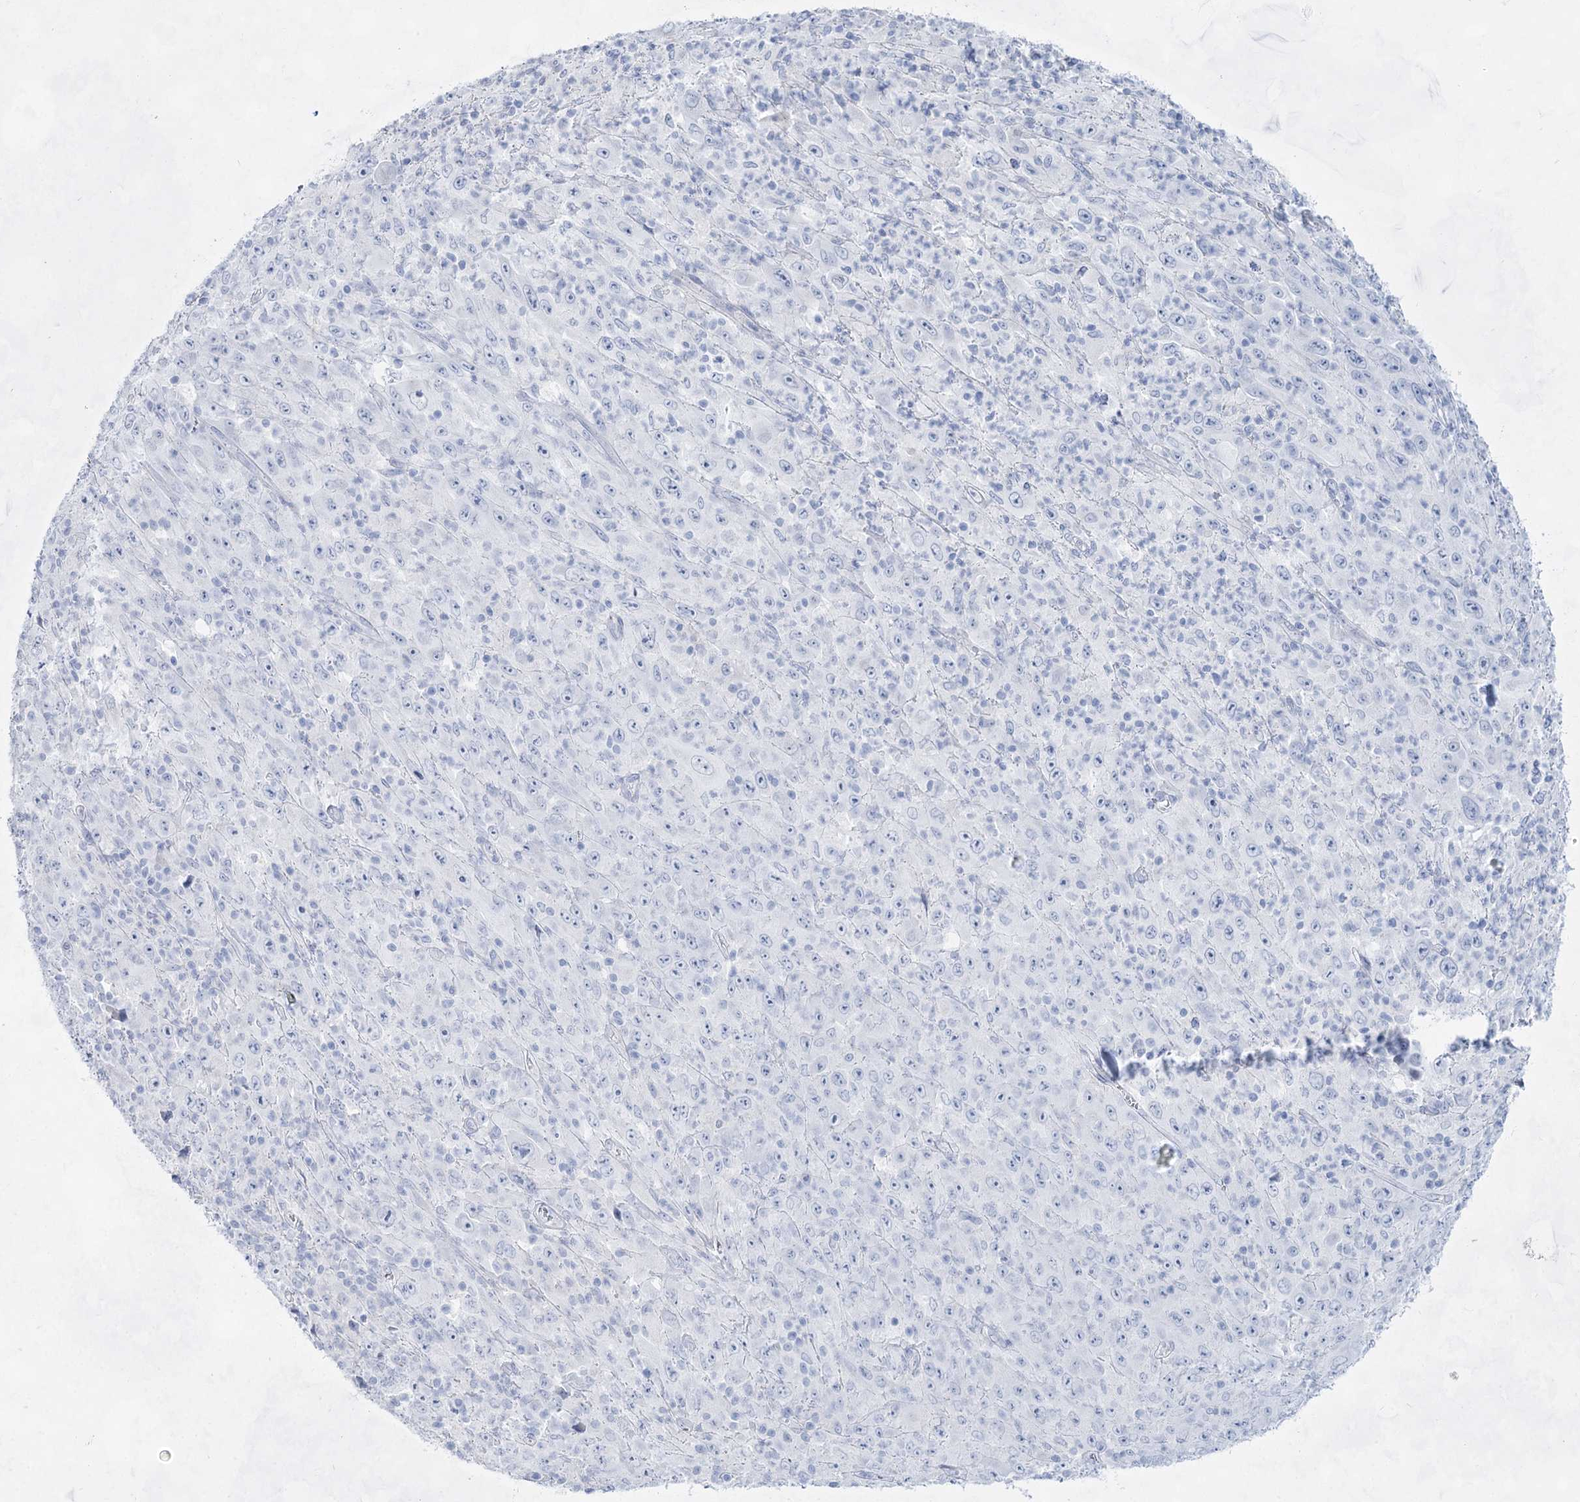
{"staining": {"intensity": "negative", "quantity": "none", "location": "none"}, "tissue": "melanoma", "cell_type": "Tumor cells", "image_type": "cancer", "snomed": [{"axis": "morphology", "description": "Malignant melanoma, Metastatic site"}, {"axis": "topography", "description": "Skin"}], "caption": "IHC photomicrograph of neoplastic tissue: human malignant melanoma (metastatic site) stained with DAB demonstrates no significant protein positivity in tumor cells.", "gene": "ACRV1", "patient": {"sex": "female", "age": 56}}